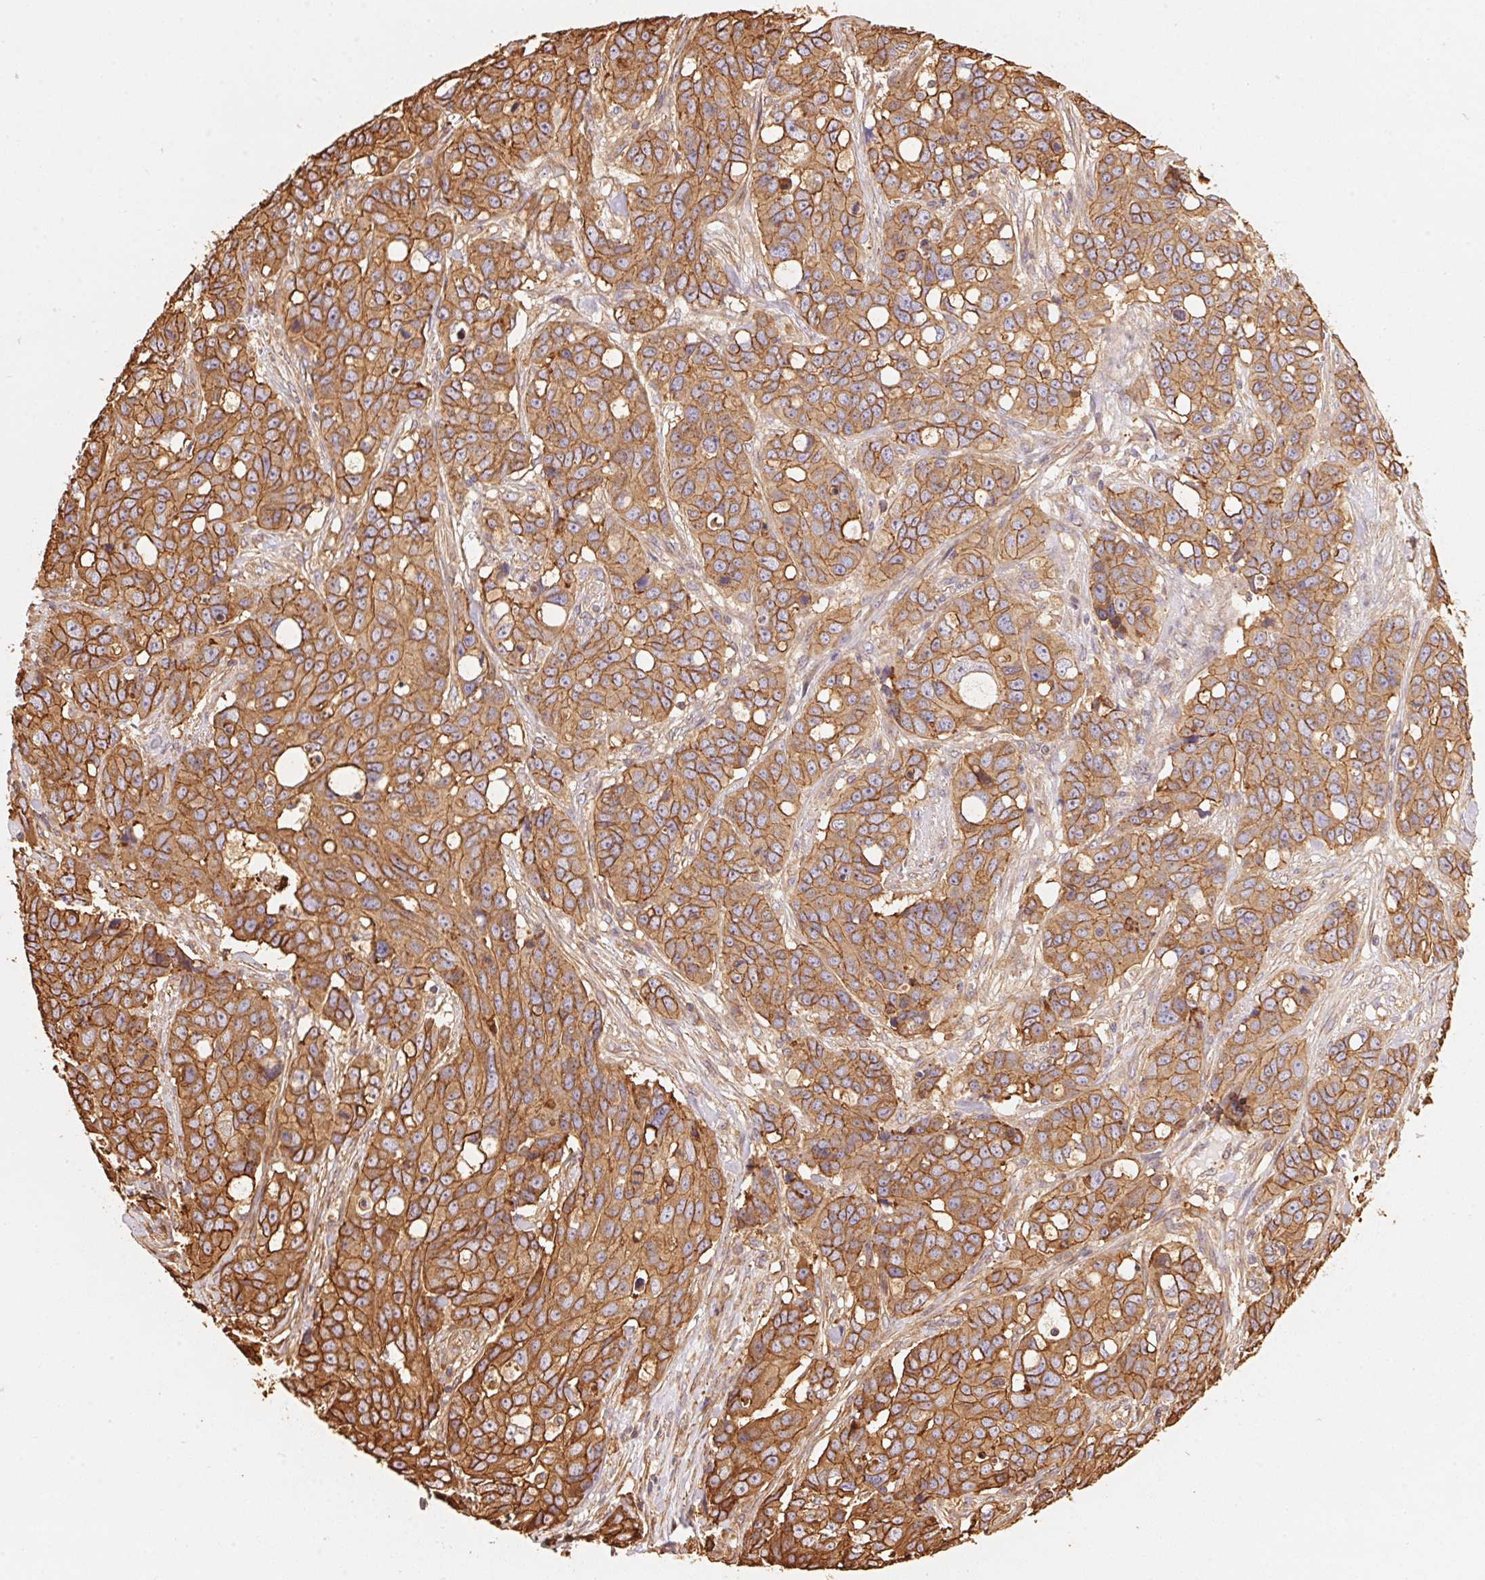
{"staining": {"intensity": "moderate", "quantity": ">75%", "location": "cytoplasmic/membranous"}, "tissue": "ovarian cancer", "cell_type": "Tumor cells", "image_type": "cancer", "snomed": [{"axis": "morphology", "description": "Carcinoma, endometroid"}, {"axis": "topography", "description": "Ovary"}], "caption": "Ovarian cancer stained for a protein displays moderate cytoplasmic/membranous positivity in tumor cells.", "gene": "FRAS1", "patient": {"sex": "female", "age": 78}}